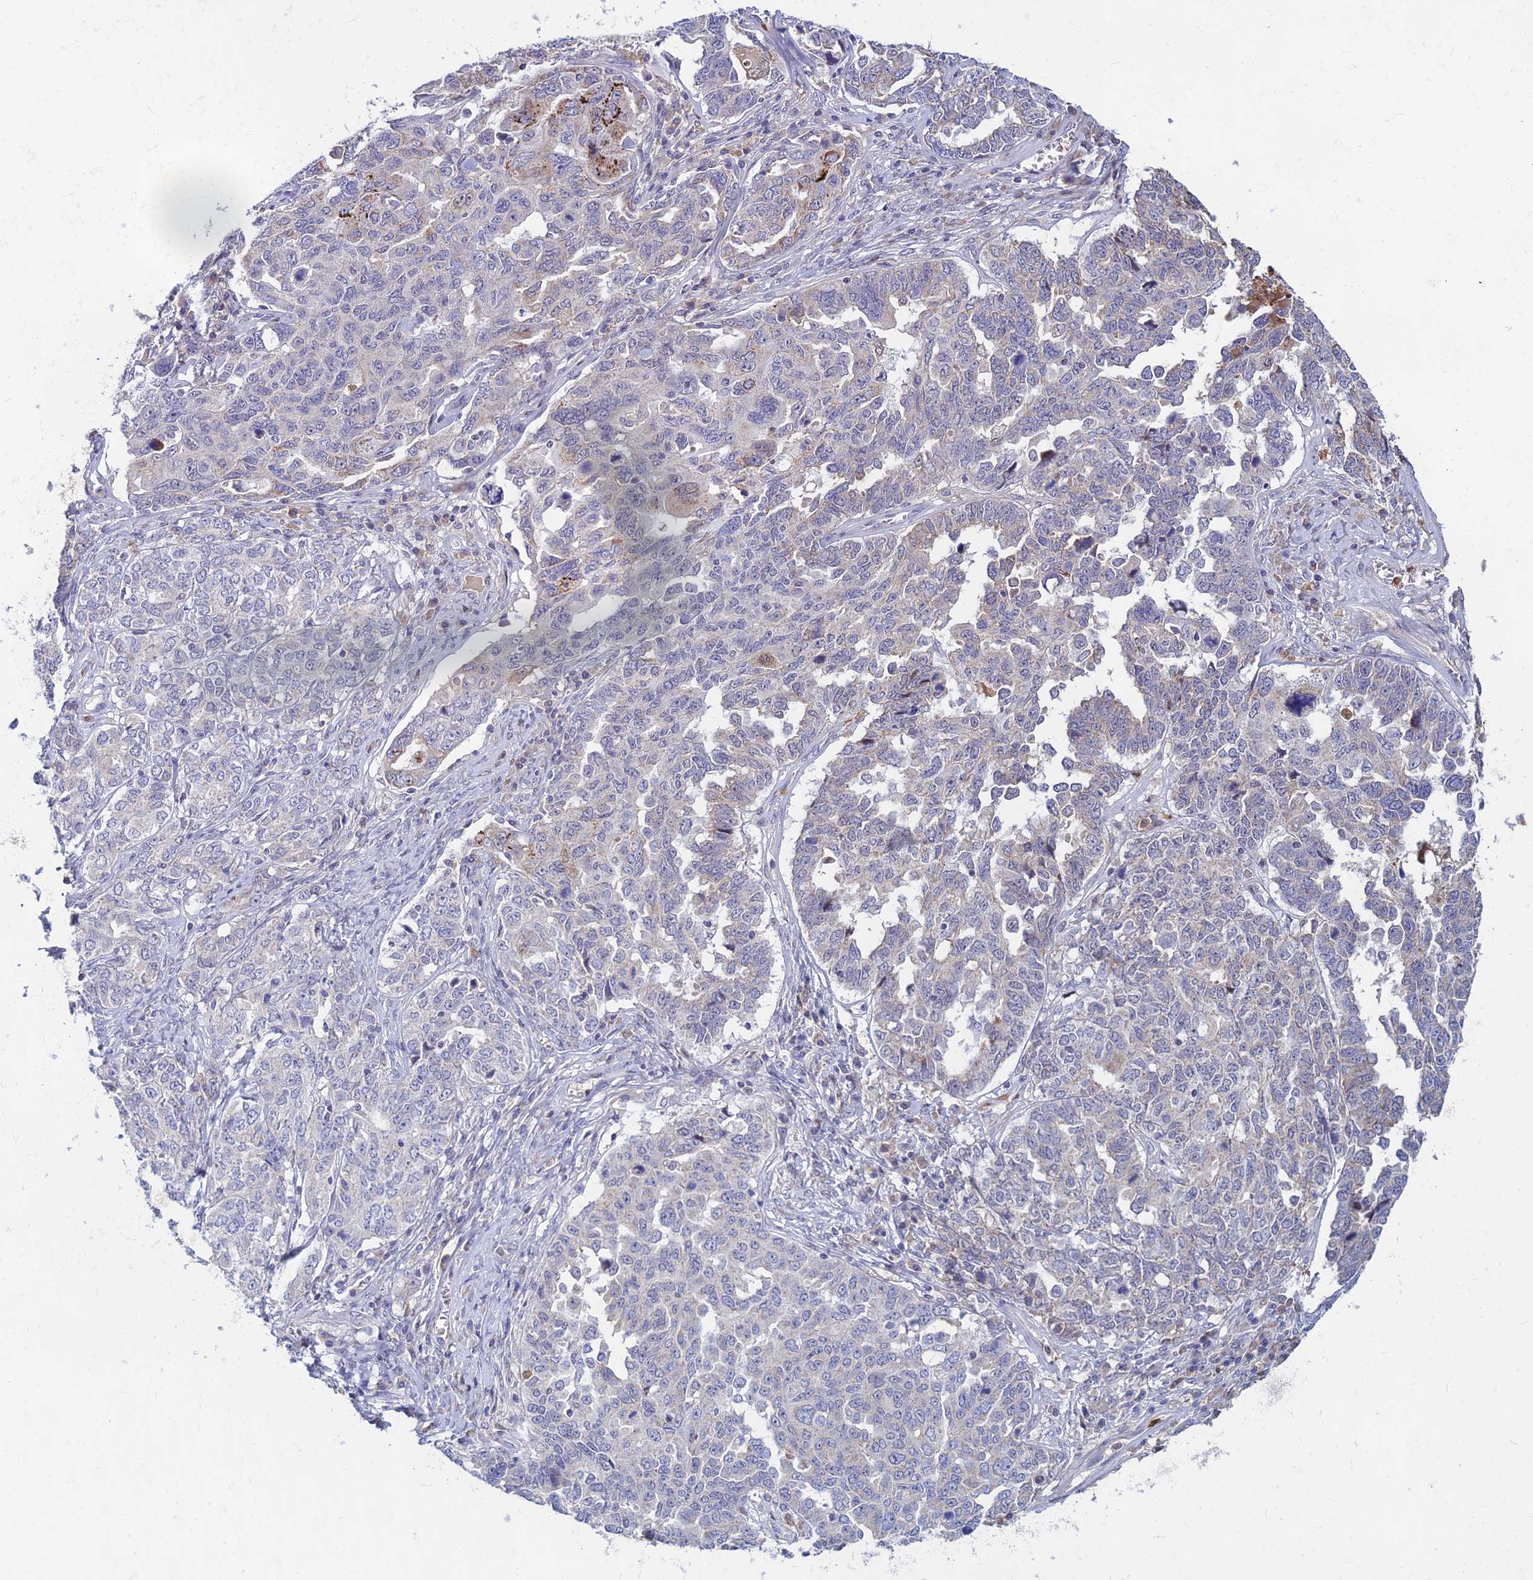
{"staining": {"intensity": "strong", "quantity": "<25%", "location": "cytoplasmic/membranous"}, "tissue": "ovarian cancer", "cell_type": "Tumor cells", "image_type": "cancer", "snomed": [{"axis": "morphology", "description": "Carcinoma, endometroid"}, {"axis": "topography", "description": "Ovary"}], "caption": "Ovarian cancer (endometroid carcinoma) stained with DAB immunohistochemistry (IHC) reveals medium levels of strong cytoplasmic/membranous expression in about <25% of tumor cells. (brown staining indicates protein expression, while blue staining denotes nuclei).", "gene": "GOLGA6D", "patient": {"sex": "female", "age": 62}}